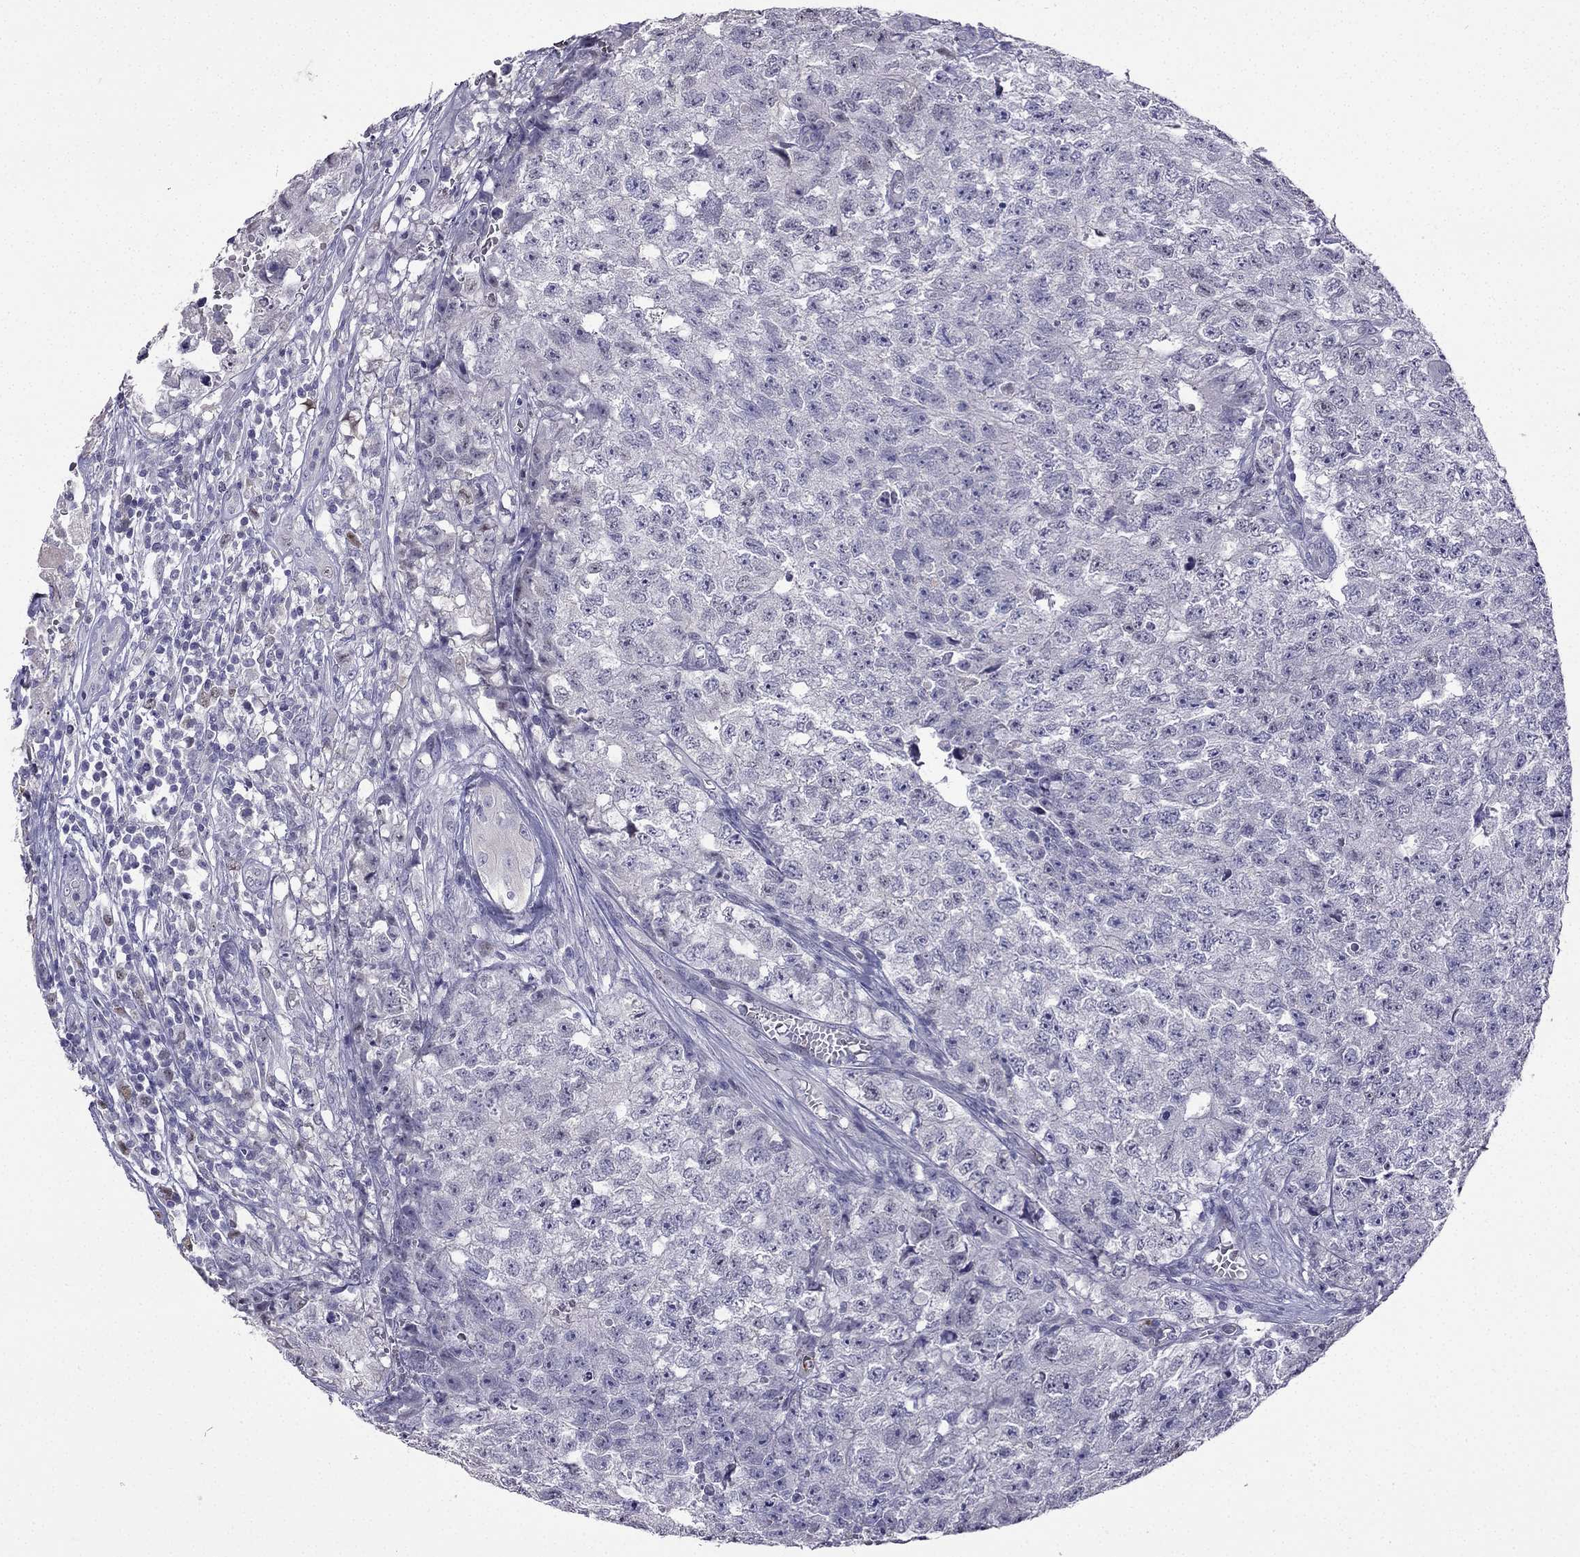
{"staining": {"intensity": "negative", "quantity": "none", "location": "none"}, "tissue": "testis cancer", "cell_type": "Tumor cells", "image_type": "cancer", "snomed": [{"axis": "morphology", "description": "Seminoma, NOS"}, {"axis": "morphology", "description": "Carcinoma, Embryonal, NOS"}, {"axis": "topography", "description": "Testis"}], "caption": "The image reveals no significant staining in tumor cells of seminoma (testis).", "gene": "UHRF1", "patient": {"sex": "male", "age": 22}}